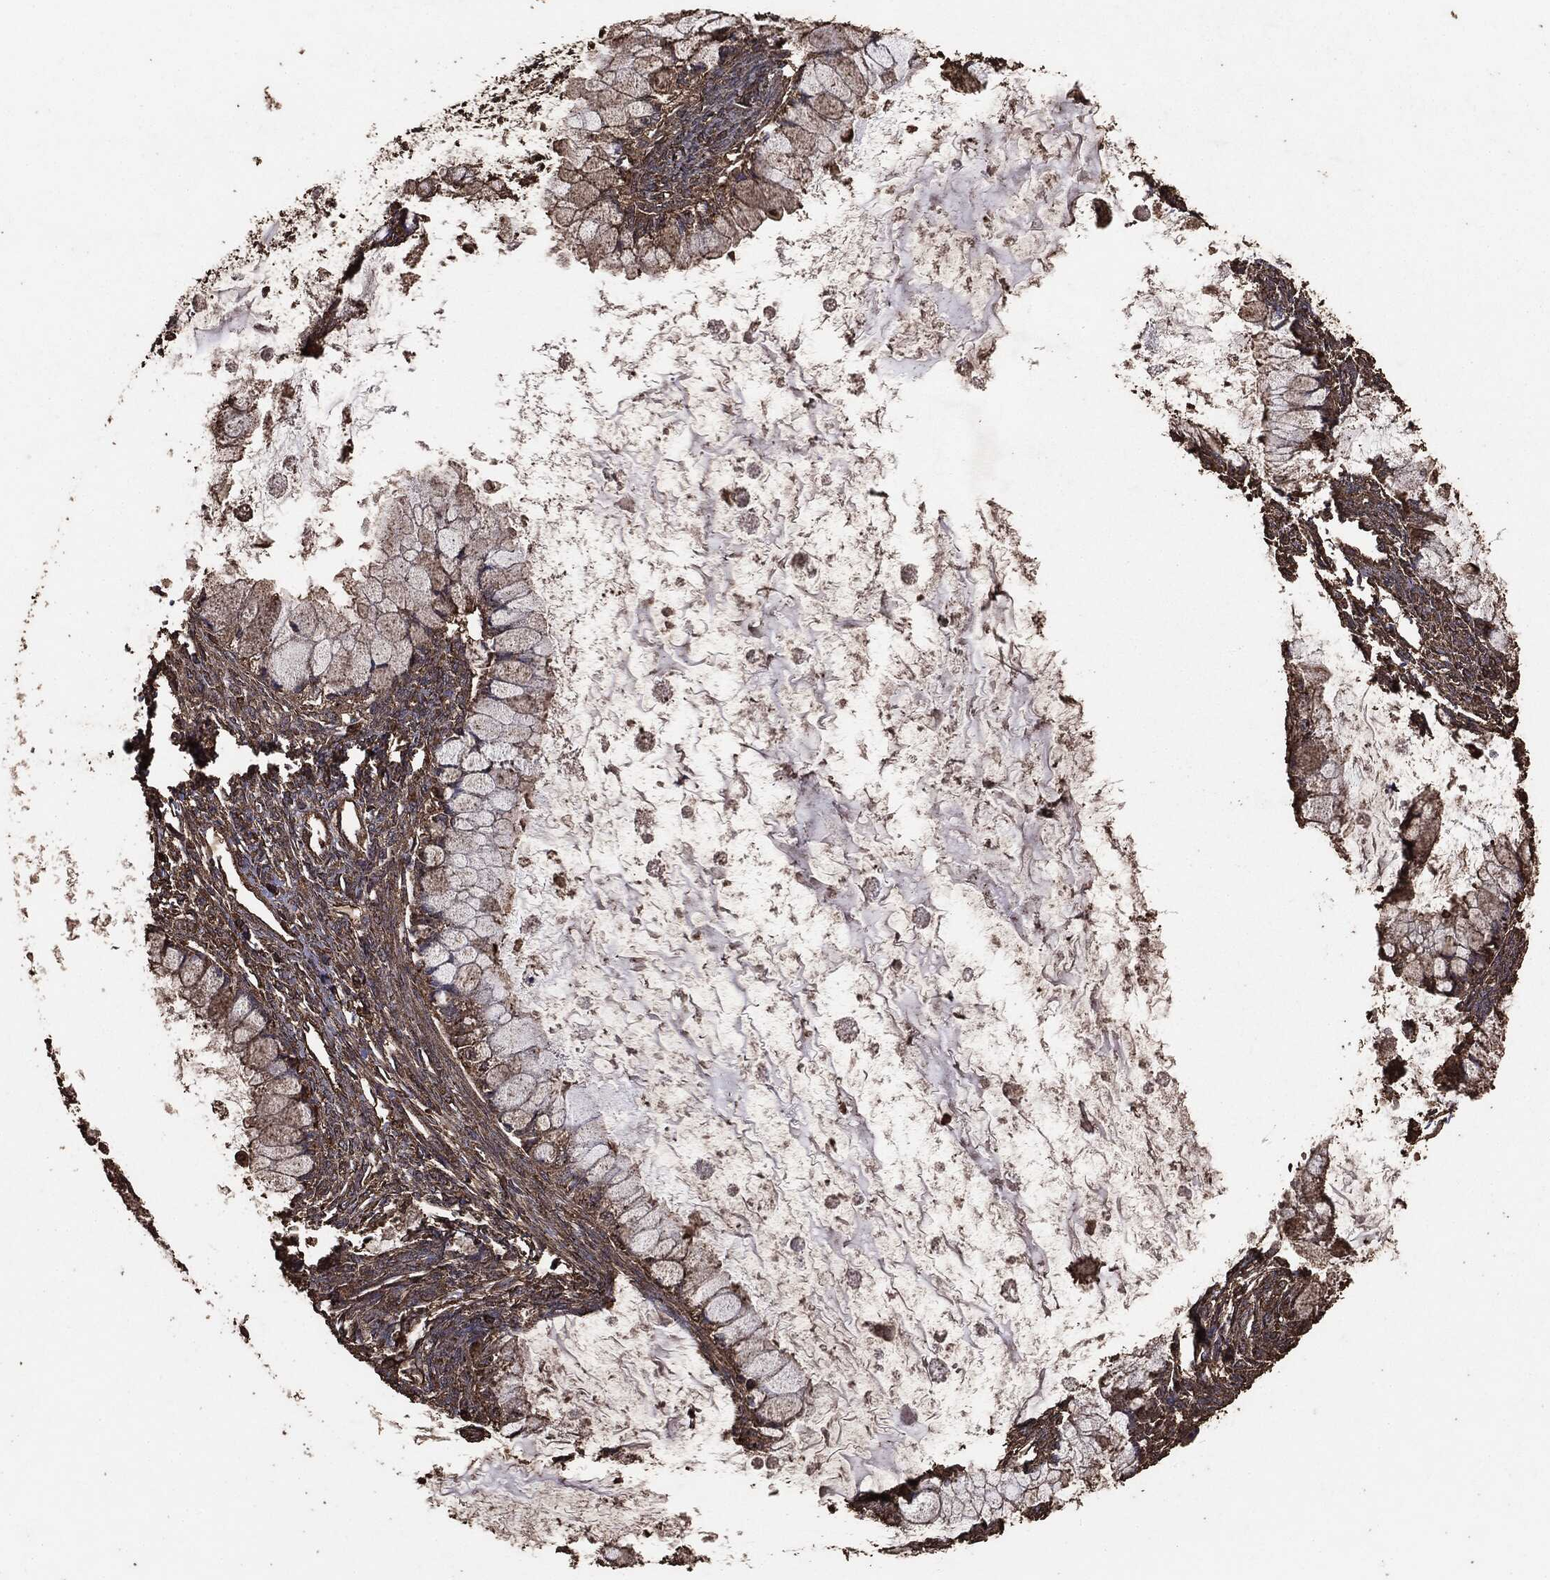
{"staining": {"intensity": "weak", "quantity": ">75%", "location": "cytoplasmic/membranous"}, "tissue": "ovarian cancer", "cell_type": "Tumor cells", "image_type": "cancer", "snomed": [{"axis": "morphology", "description": "Cystadenocarcinoma, mucinous, NOS"}, {"axis": "topography", "description": "Ovary"}], "caption": "Human mucinous cystadenocarcinoma (ovarian) stained with a protein marker displays weak staining in tumor cells.", "gene": "MTOR", "patient": {"sex": "female", "age": 34}}